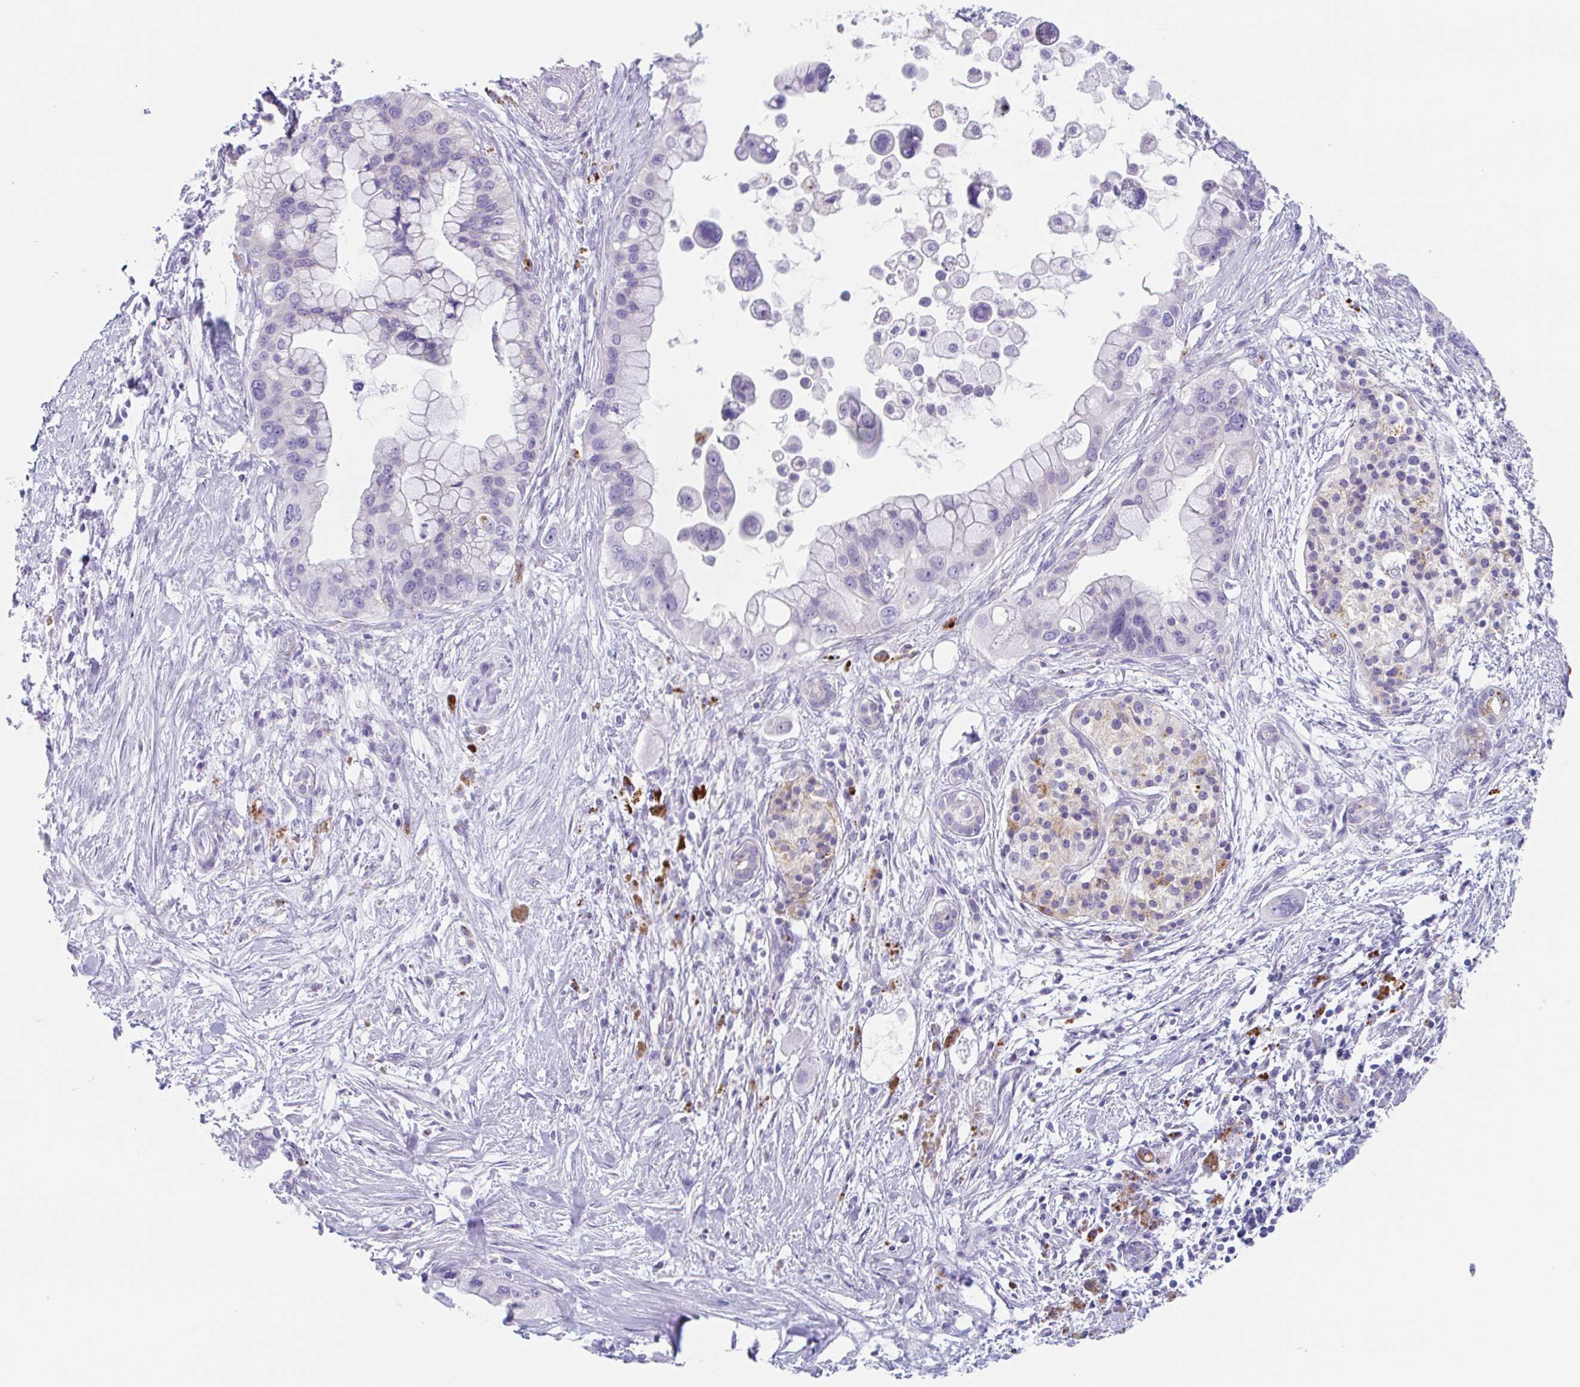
{"staining": {"intensity": "negative", "quantity": "none", "location": "none"}, "tissue": "pancreatic cancer", "cell_type": "Tumor cells", "image_type": "cancer", "snomed": [{"axis": "morphology", "description": "Adenocarcinoma, NOS"}, {"axis": "topography", "description": "Pancreas"}], "caption": "The IHC histopathology image has no significant expression in tumor cells of pancreatic cancer (adenocarcinoma) tissue.", "gene": "LENG9", "patient": {"sex": "female", "age": 83}}